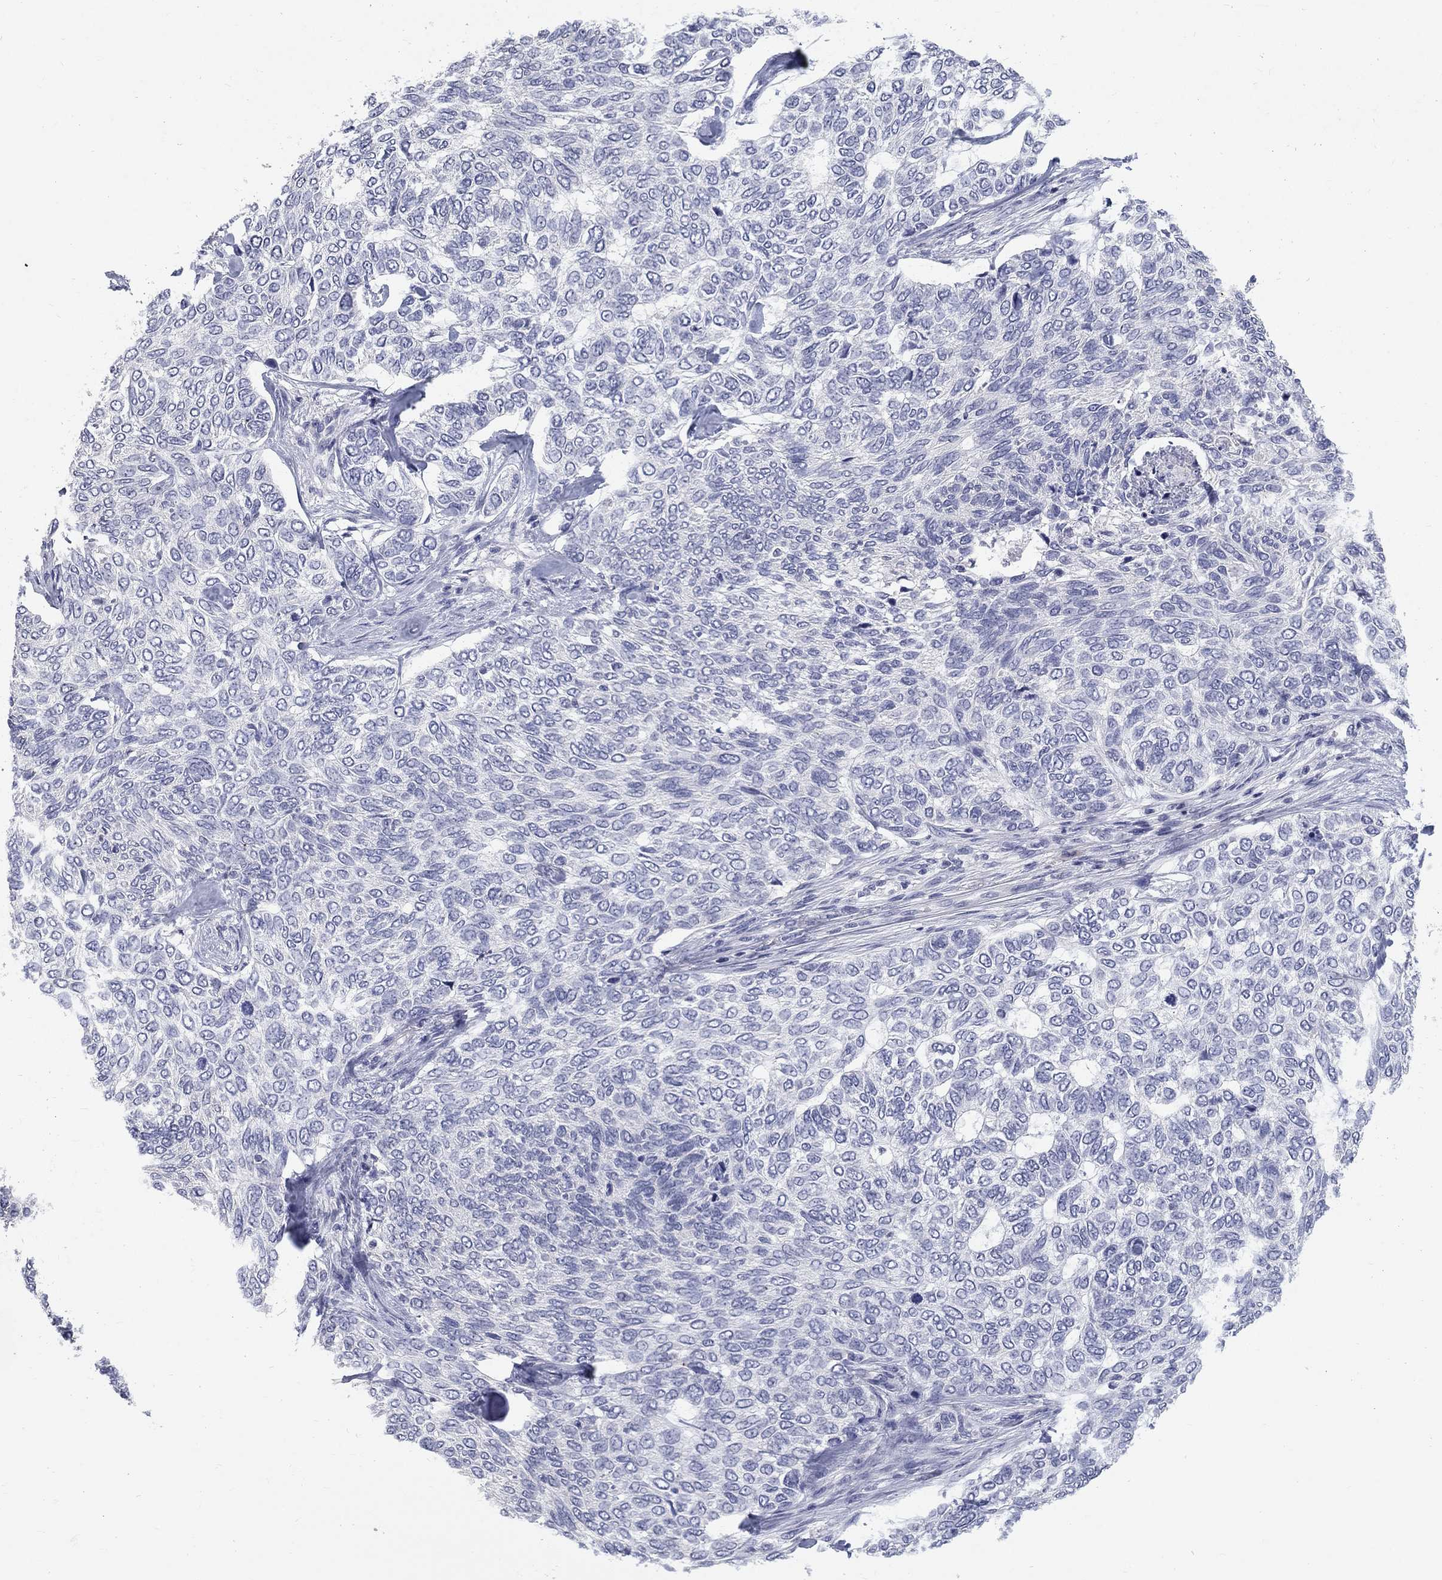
{"staining": {"intensity": "negative", "quantity": "none", "location": "none"}, "tissue": "skin cancer", "cell_type": "Tumor cells", "image_type": "cancer", "snomed": [{"axis": "morphology", "description": "Basal cell carcinoma"}, {"axis": "topography", "description": "Skin"}], "caption": "The immunohistochemistry (IHC) micrograph has no significant expression in tumor cells of skin cancer tissue. (DAB (3,3'-diaminobenzidine) IHC with hematoxylin counter stain).", "gene": "PTH1R", "patient": {"sex": "female", "age": 65}}